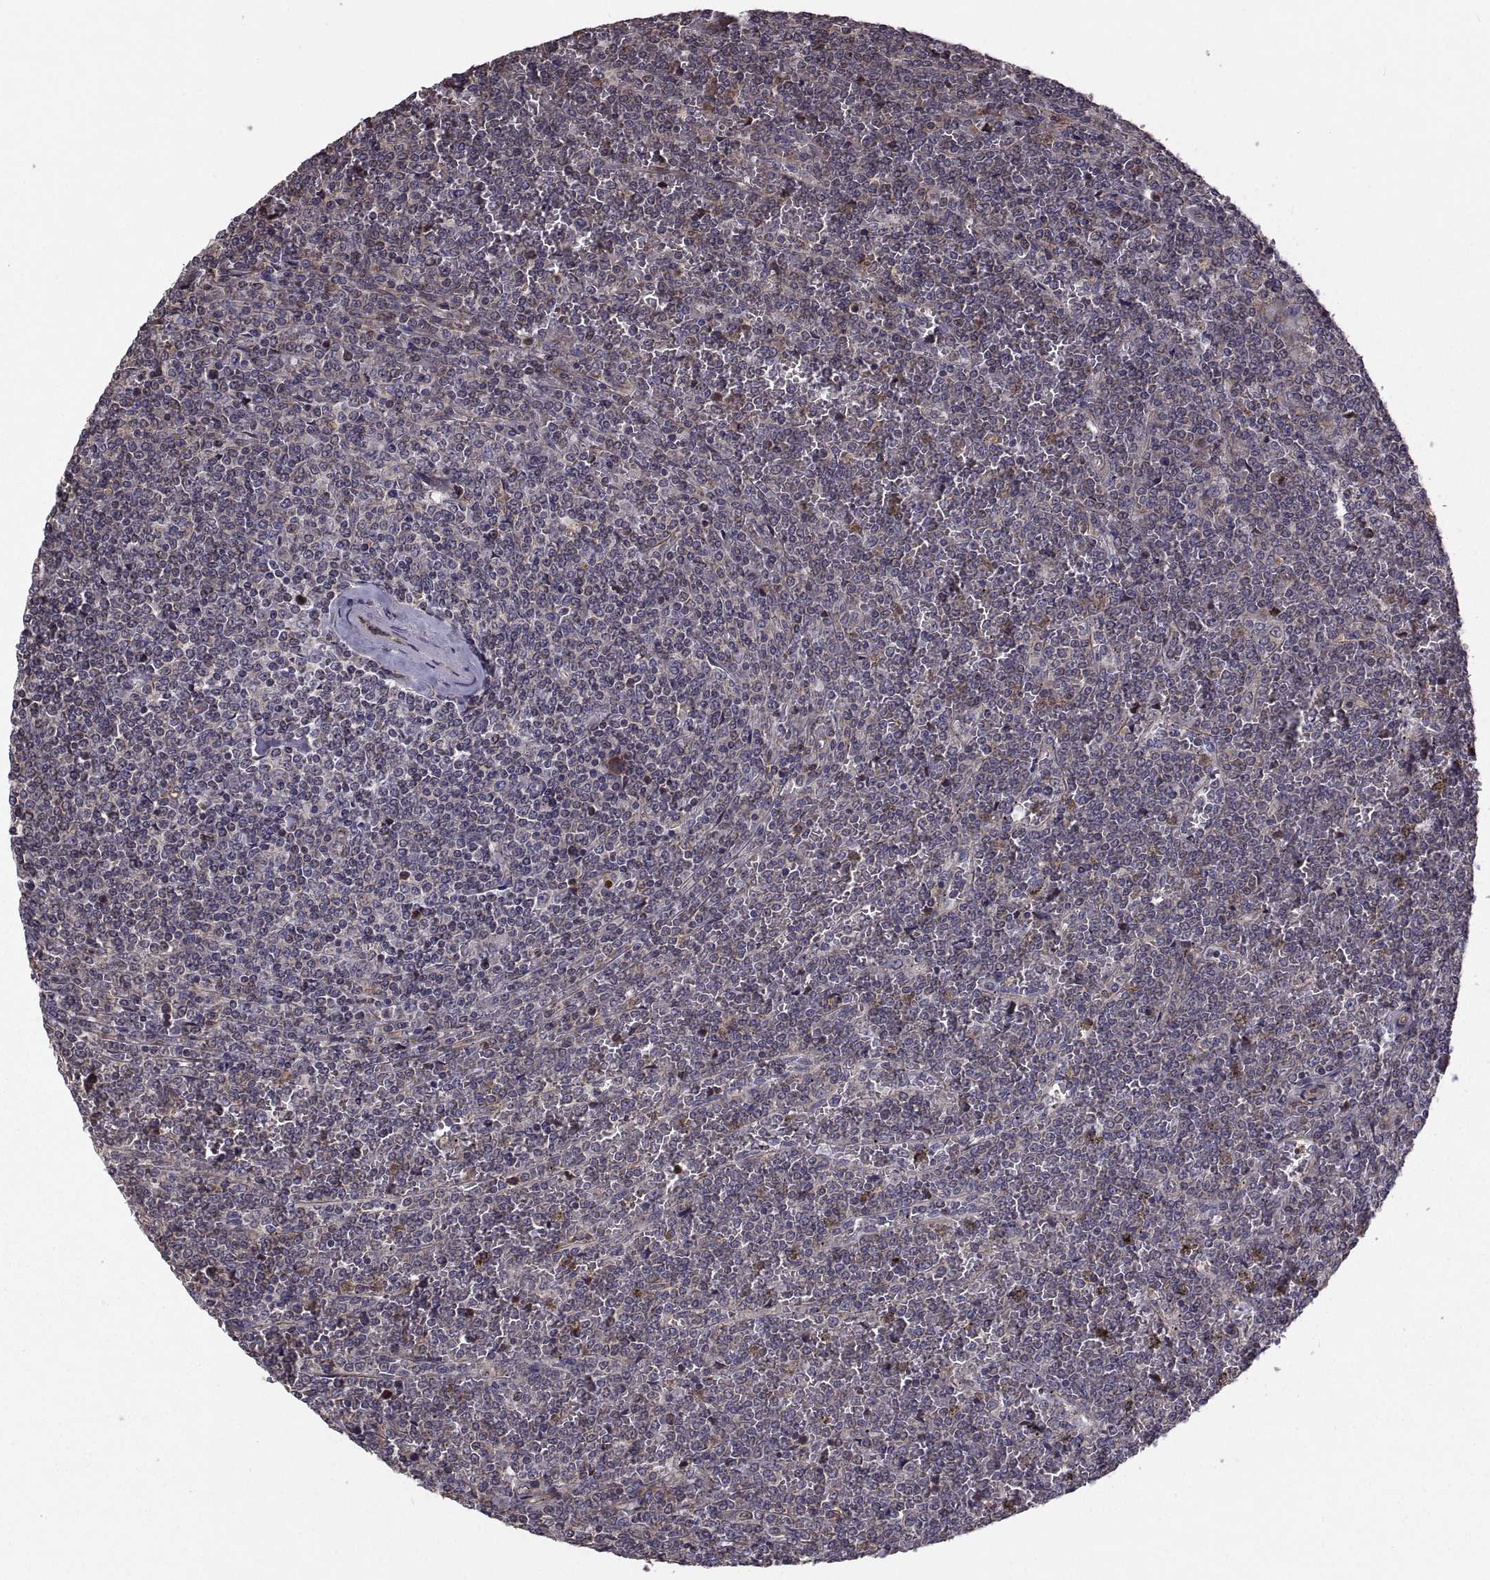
{"staining": {"intensity": "negative", "quantity": "none", "location": "none"}, "tissue": "lymphoma", "cell_type": "Tumor cells", "image_type": "cancer", "snomed": [{"axis": "morphology", "description": "Malignant lymphoma, non-Hodgkin's type, Low grade"}, {"axis": "topography", "description": "Spleen"}], "caption": "This is an immunohistochemistry image of human lymphoma. There is no expression in tumor cells.", "gene": "PMM2", "patient": {"sex": "female", "age": 19}}